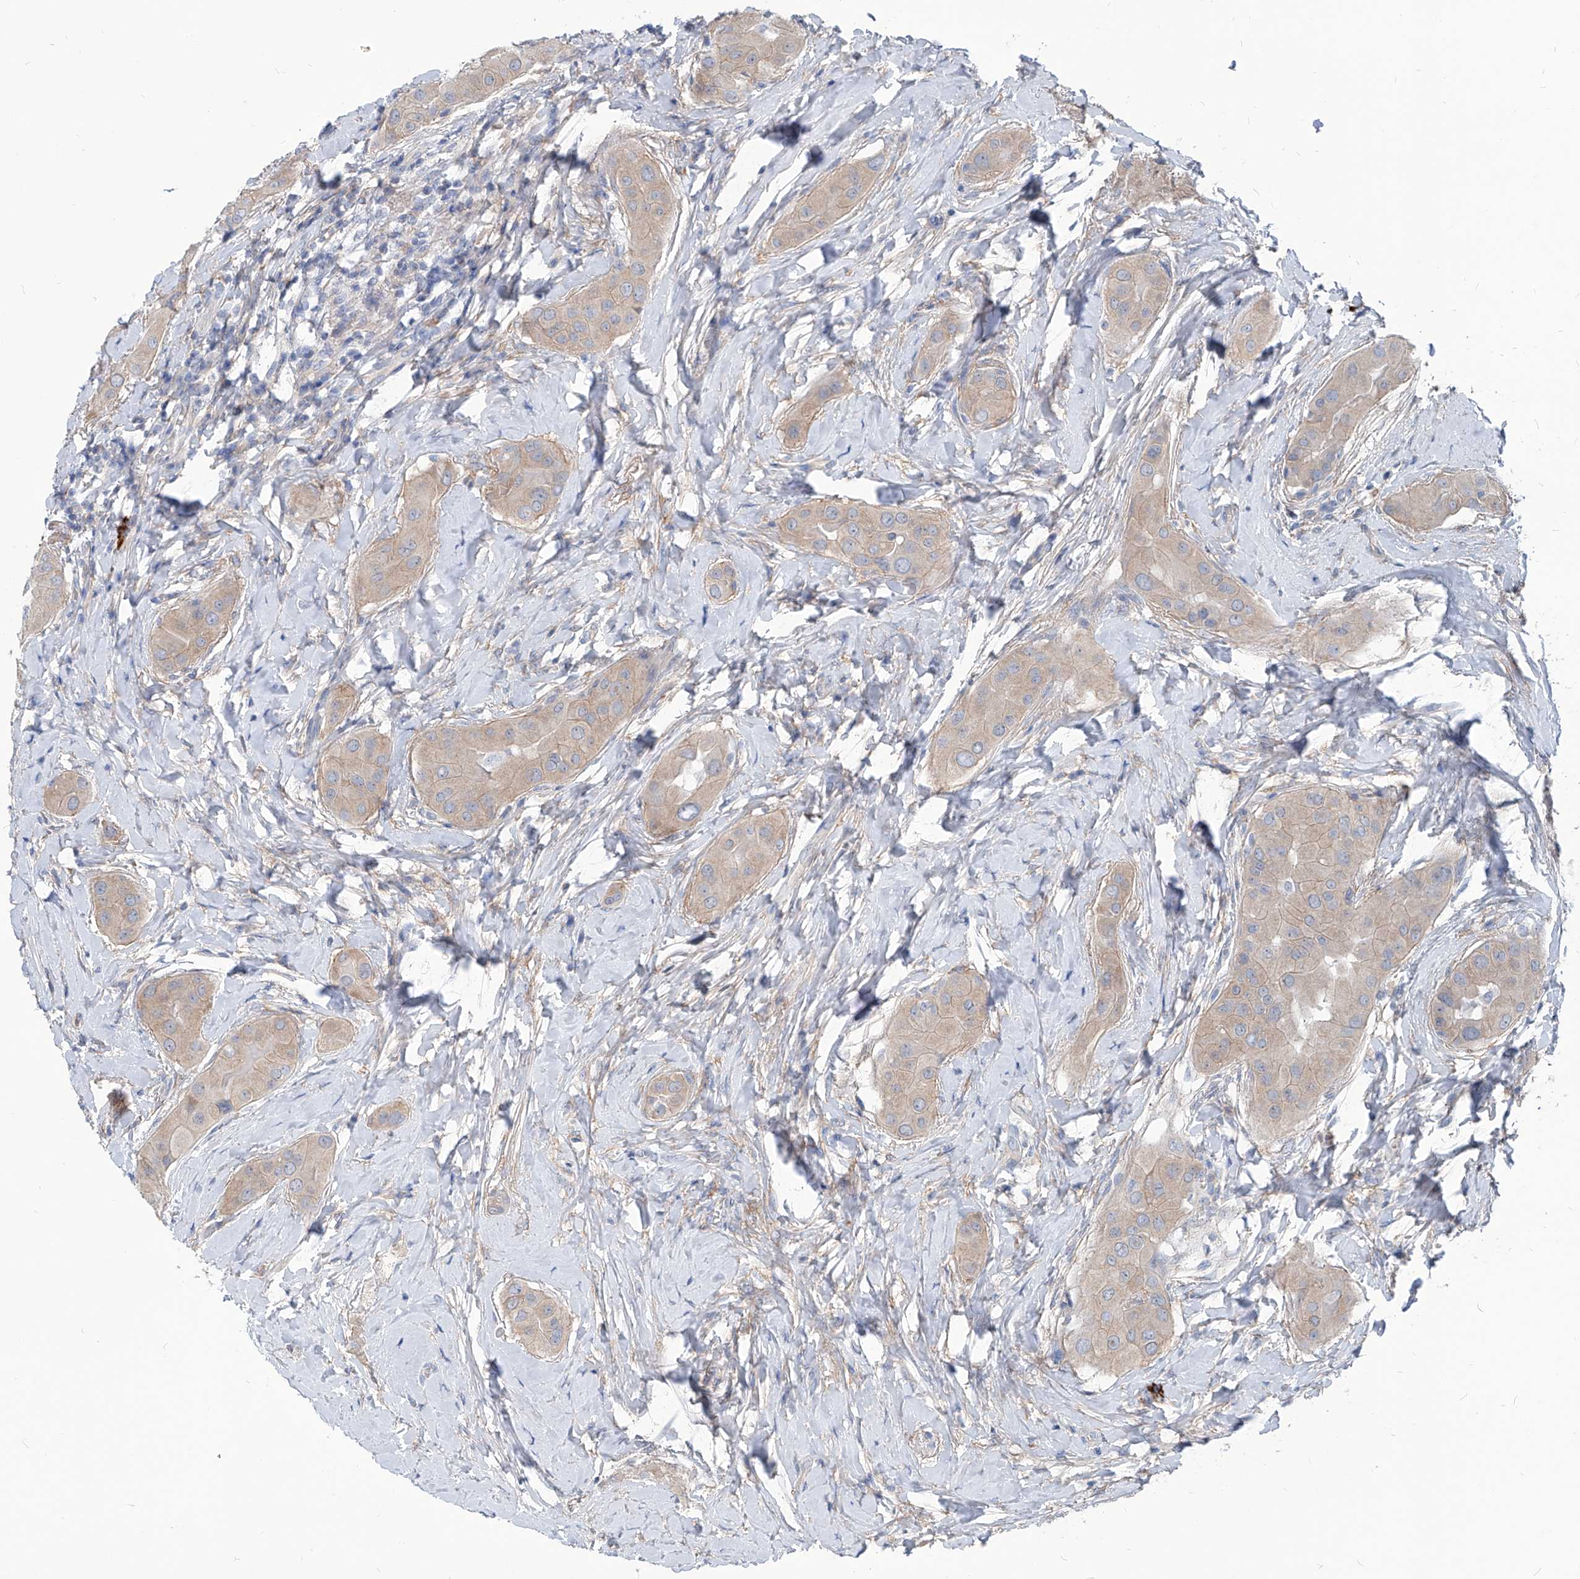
{"staining": {"intensity": "weak", "quantity": ">75%", "location": "cytoplasmic/membranous"}, "tissue": "thyroid cancer", "cell_type": "Tumor cells", "image_type": "cancer", "snomed": [{"axis": "morphology", "description": "Papillary adenocarcinoma, NOS"}, {"axis": "topography", "description": "Thyroid gland"}], "caption": "An image of thyroid cancer (papillary adenocarcinoma) stained for a protein demonstrates weak cytoplasmic/membranous brown staining in tumor cells.", "gene": "AKAP10", "patient": {"sex": "male", "age": 33}}